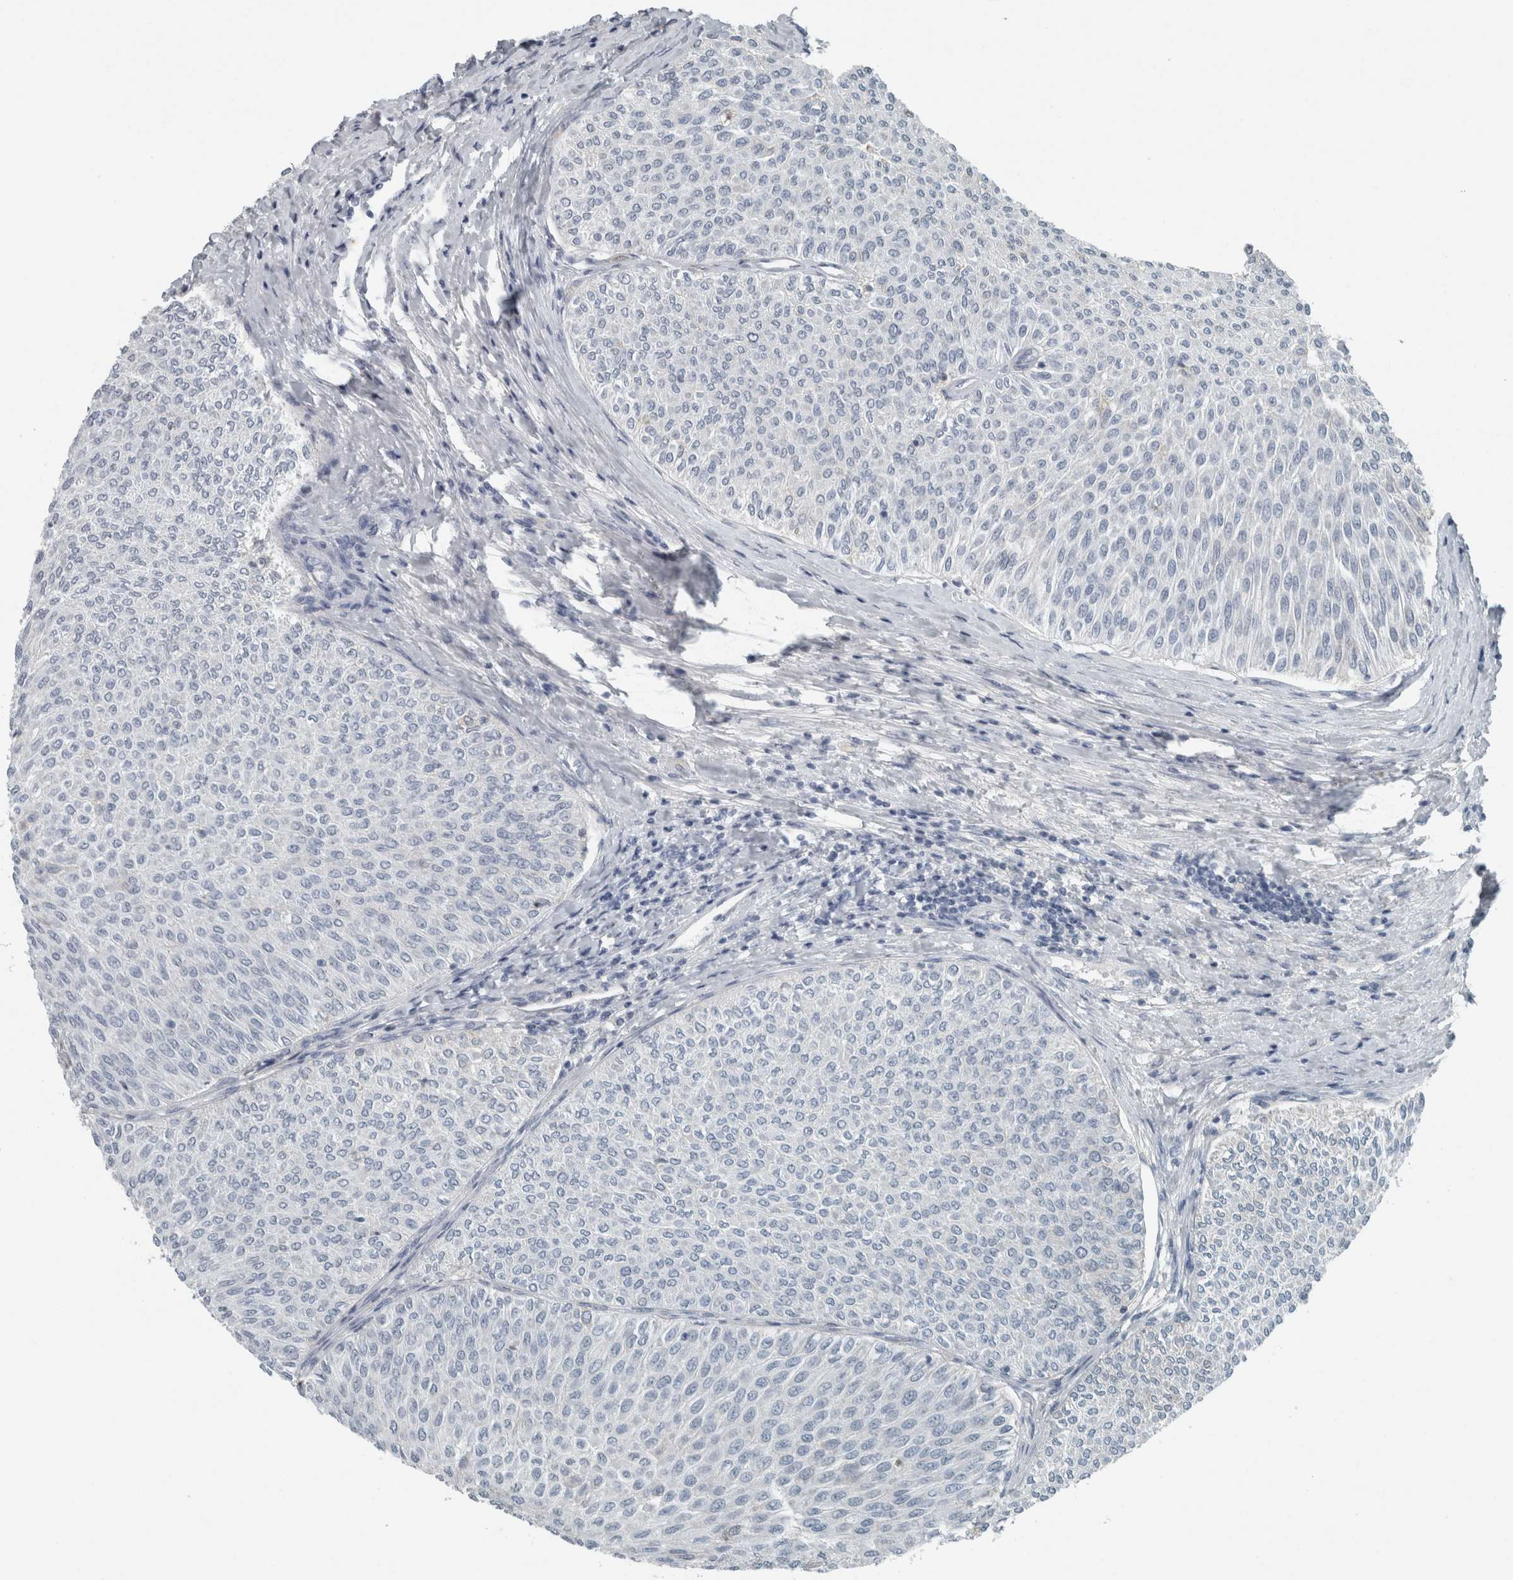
{"staining": {"intensity": "negative", "quantity": "none", "location": "none"}, "tissue": "urothelial cancer", "cell_type": "Tumor cells", "image_type": "cancer", "snomed": [{"axis": "morphology", "description": "Urothelial carcinoma, Low grade"}, {"axis": "topography", "description": "Urinary bladder"}], "caption": "Tumor cells are negative for brown protein staining in urothelial carcinoma (low-grade). (Immunohistochemistry, brightfield microscopy, high magnification).", "gene": "CHL1", "patient": {"sex": "male", "age": 78}}